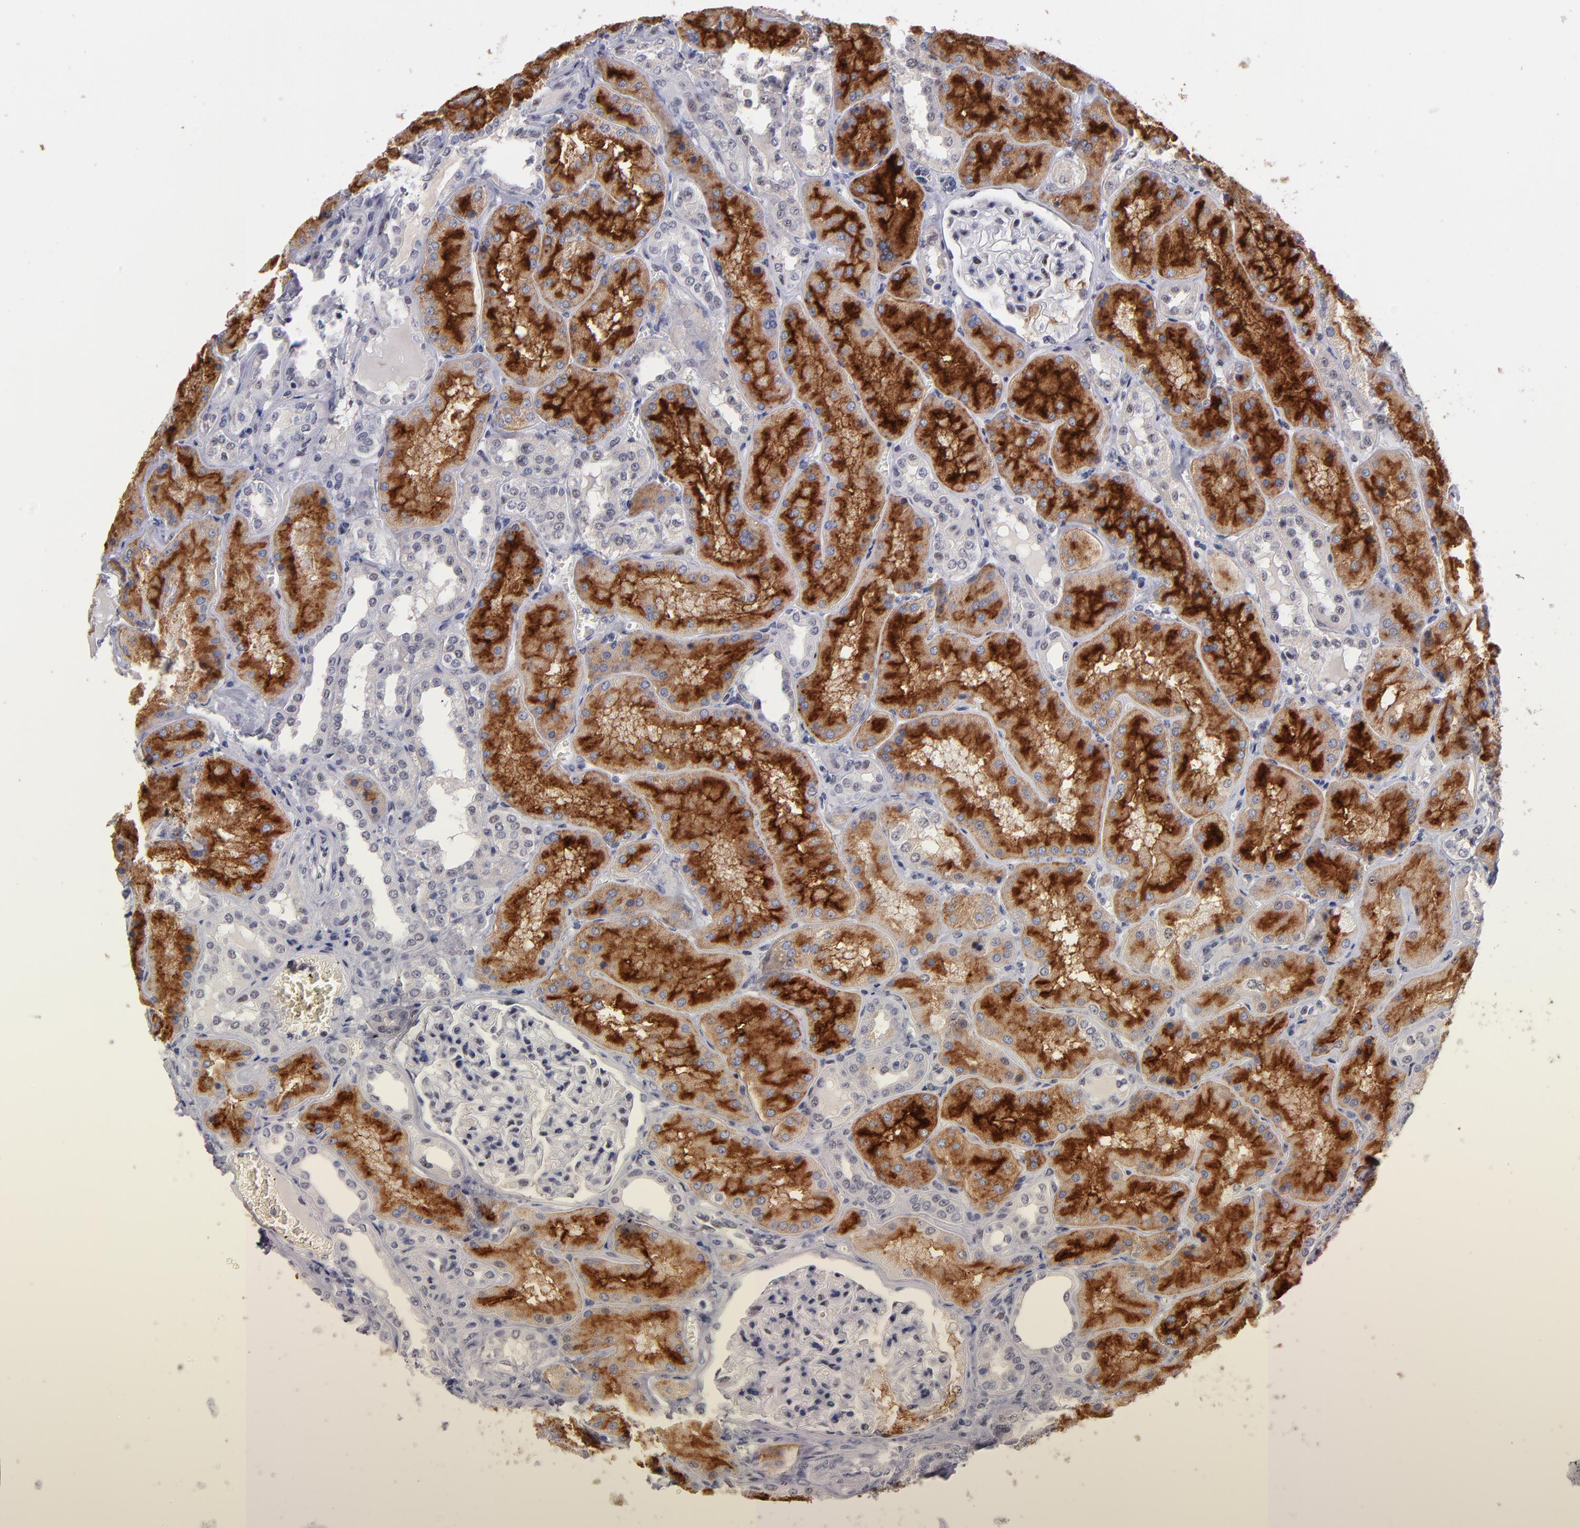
{"staining": {"intensity": "negative", "quantity": "none", "location": "none"}, "tissue": "kidney", "cell_type": "Cells in glomeruli", "image_type": "normal", "snomed": [{"axis": "morphology", "description": "Normal tissue, NOS"}, {"axis": "topography", "description": "Kidney"}], "caption": "IHC photomicrograph of normal human kidney stained for a protein (brown), which exhibits no positivity in cells in glomeruli.", "gene": "RAF1", "patient": {"sex": "female", "age": 56}}